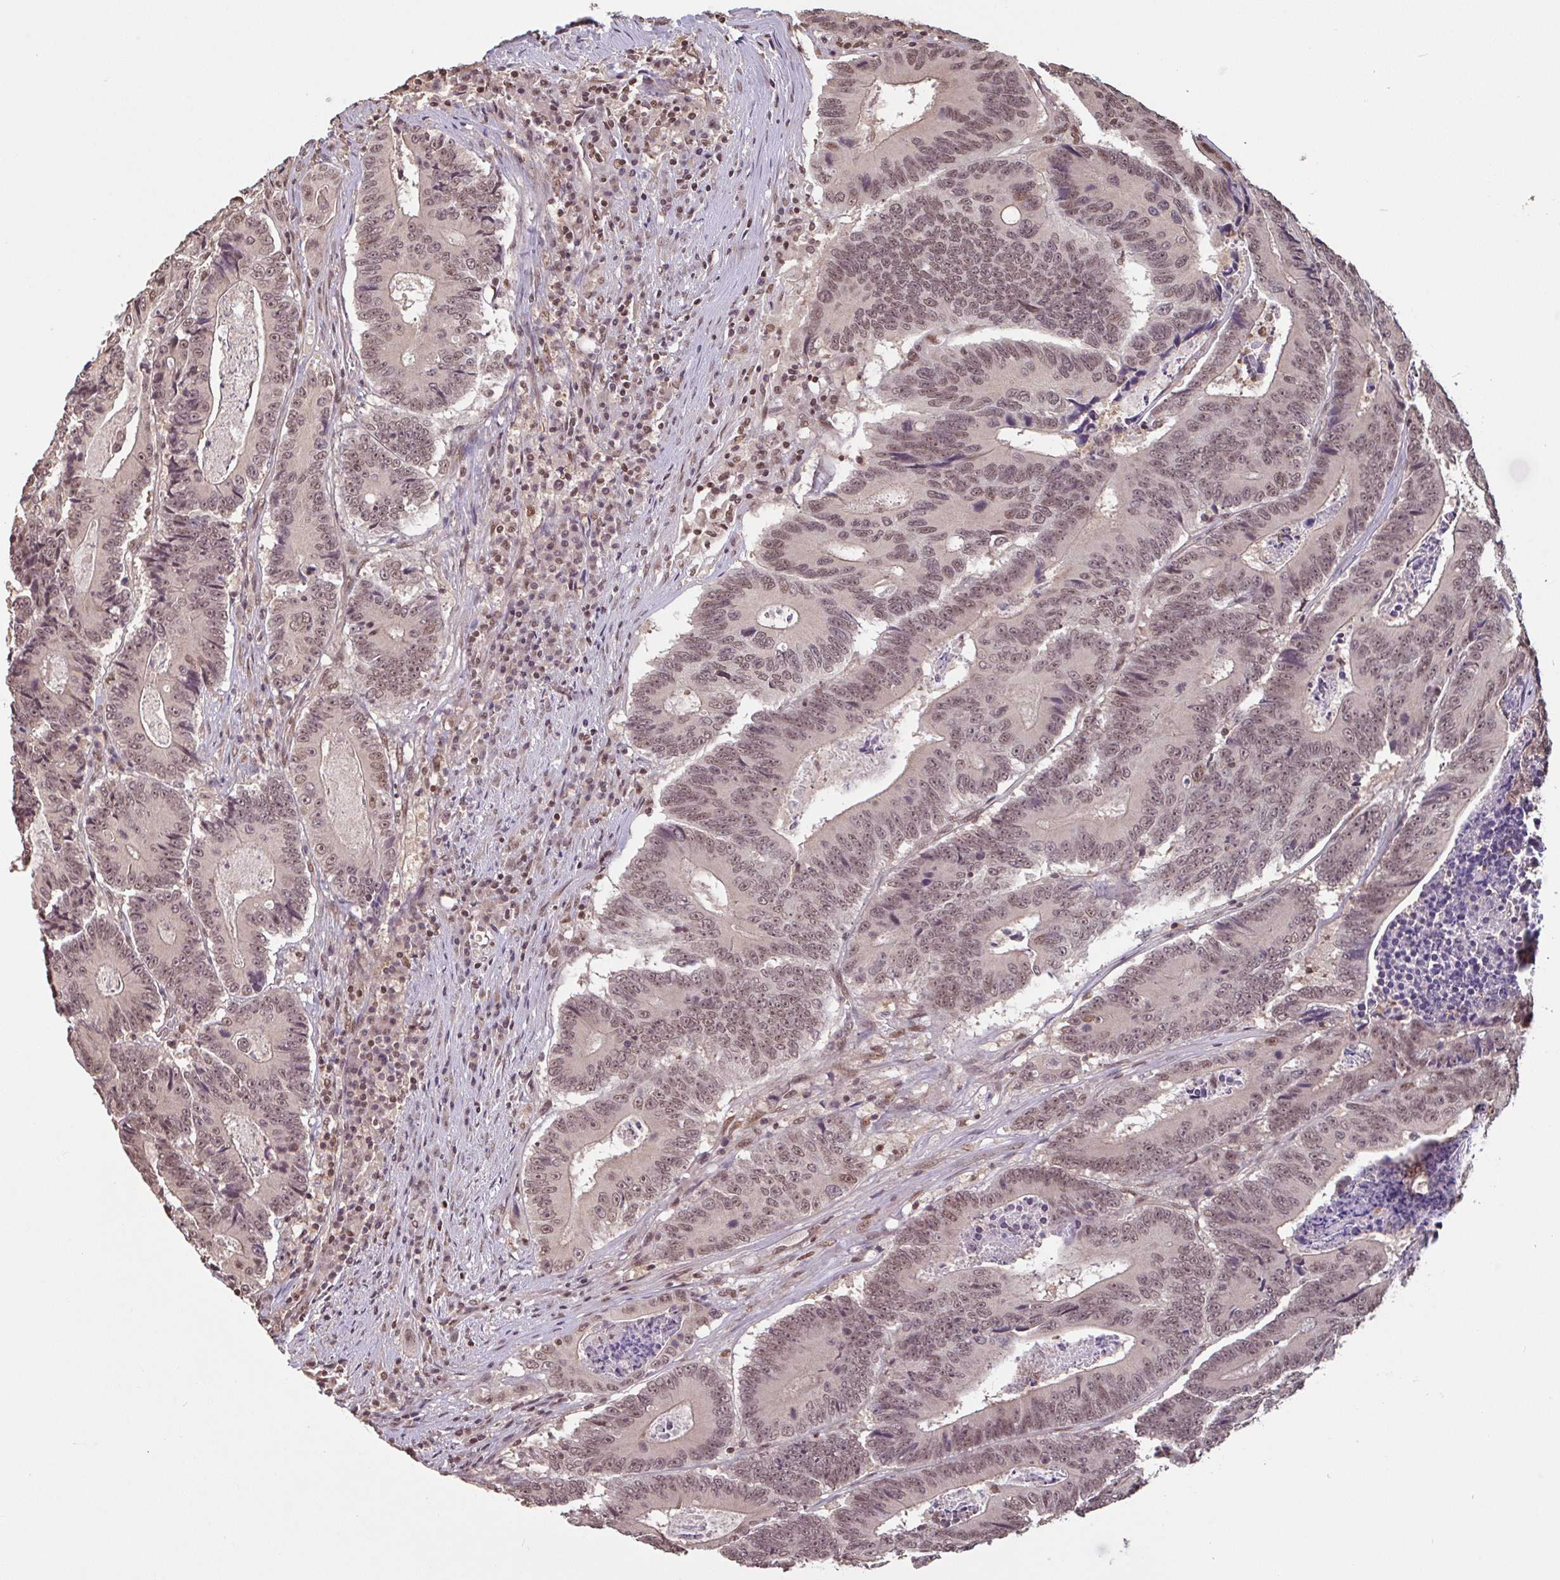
{"staining": {"intensity": "moderate", "quantity": ">75%", "location": "nuclear"}, "tissue": "colorectal cancer", "cell_type": "Tumor cells", "image_type": "cancer", "snomed": [{"axis": "morphology", "description": "Adenocarcinoma, NOS"}, {"axis": "topography", "description": "Colon"}], "caption": "Human colorectal cancer (adenocarcinoma) stained with a protein marker demonstrates moderate staining in tumor cells.", "gene": "DR1", "patient": {"sex": "male", "age": 83}}